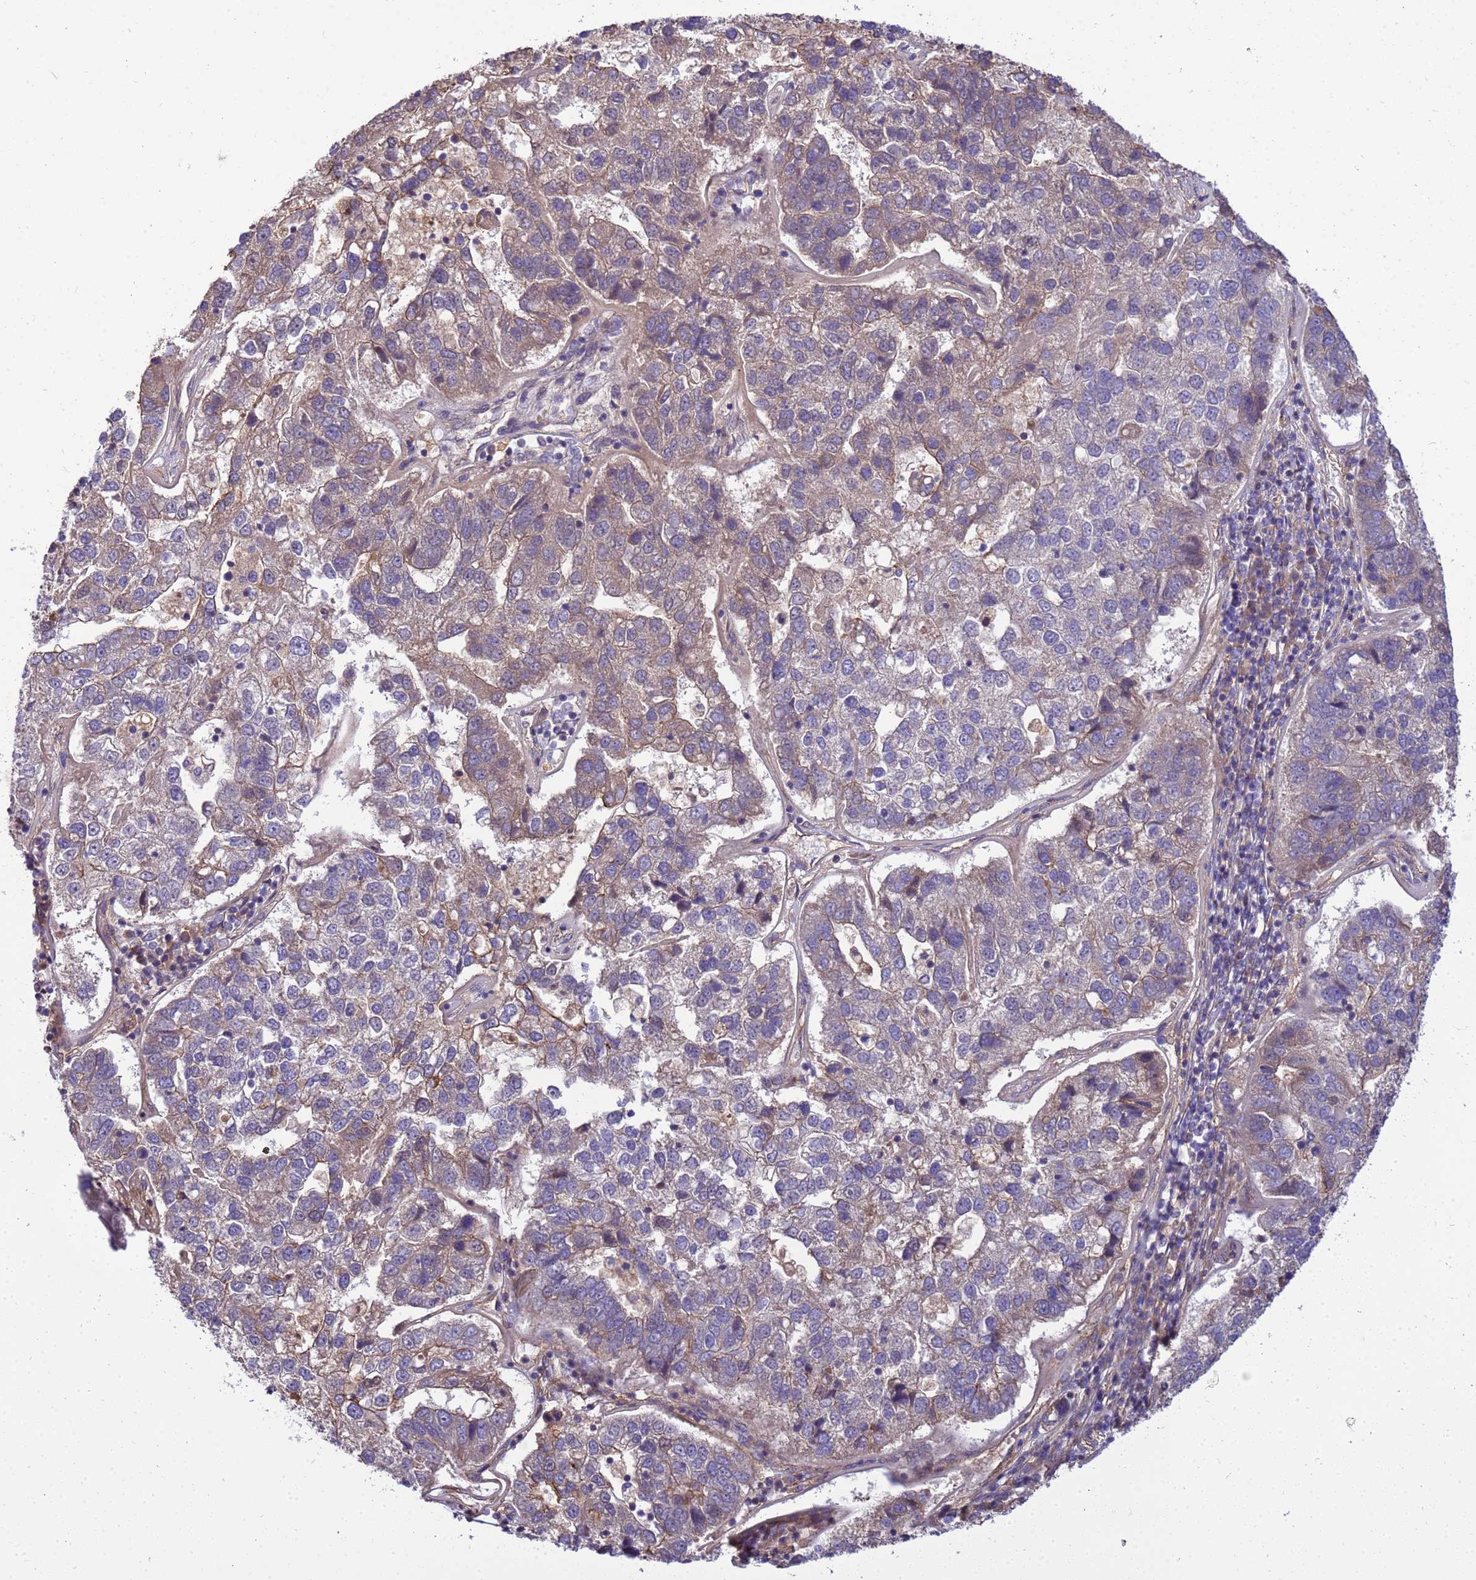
{"staining": {"intensity": "moderate", "quantity": "25%-75%", "location": "cytoplasmic/membranous"}, "tissue": "pancreatic cancer", "cell_type": "Tumor cells", "image_type": "cancer", "snomed": [{"axis": "morphology", "description": "Adenocarcinoma, NOS"}, {"axis": "topography", "description": "Pancreas"}], "caption": "Protein staining of pancreatic adenocarcinoma tissue demonstrates moderate cytoplasmic/membranous positivity in about 25%-75% of tumor cells. (Brightfield microscopy of DAB IHC at high magnification).", "gene": "SMCO3", "patient": {"sex": "female", "age": 61}}